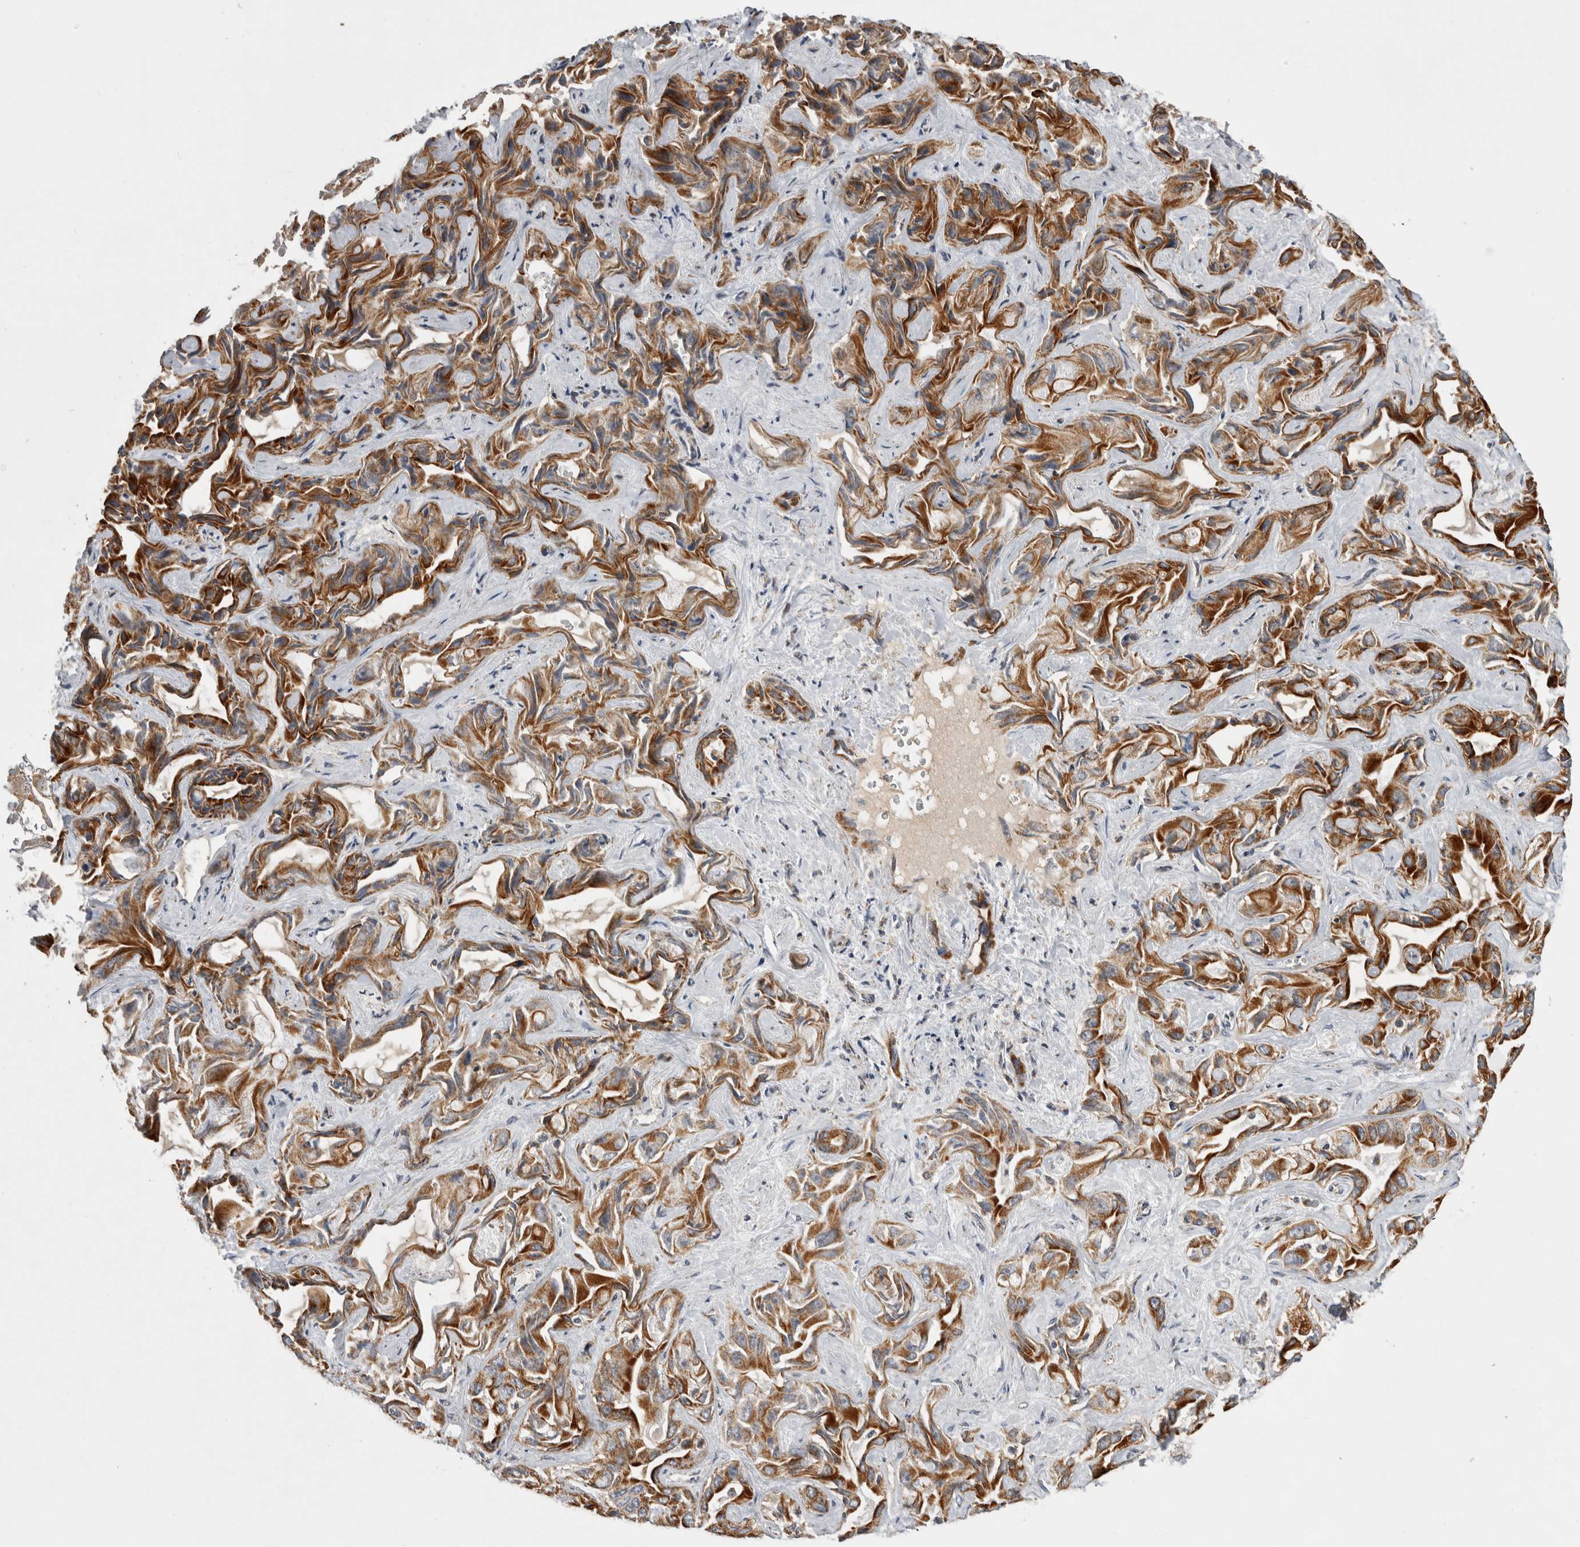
{"staining": {"intensity": "strong", "quantity": ">75%", "location": "cytoplasmic/membranous"}, "tissue": "liver cancer", "cell_type": "Tumor cells", "image_type": "cancer", "snomed": [{"axis": "morphology", "description": "Cholangiocarcinoma"}, {"axis": "topography", "description": "Liver"}], "caption": "Immunohistochemical staining of liver cancer exhibits strong cytoplasmic/membranous protein staining in about >75% of tumor cells.", "gene": "KCNIP1", "patient": {"sex": "female", "age": 52}}